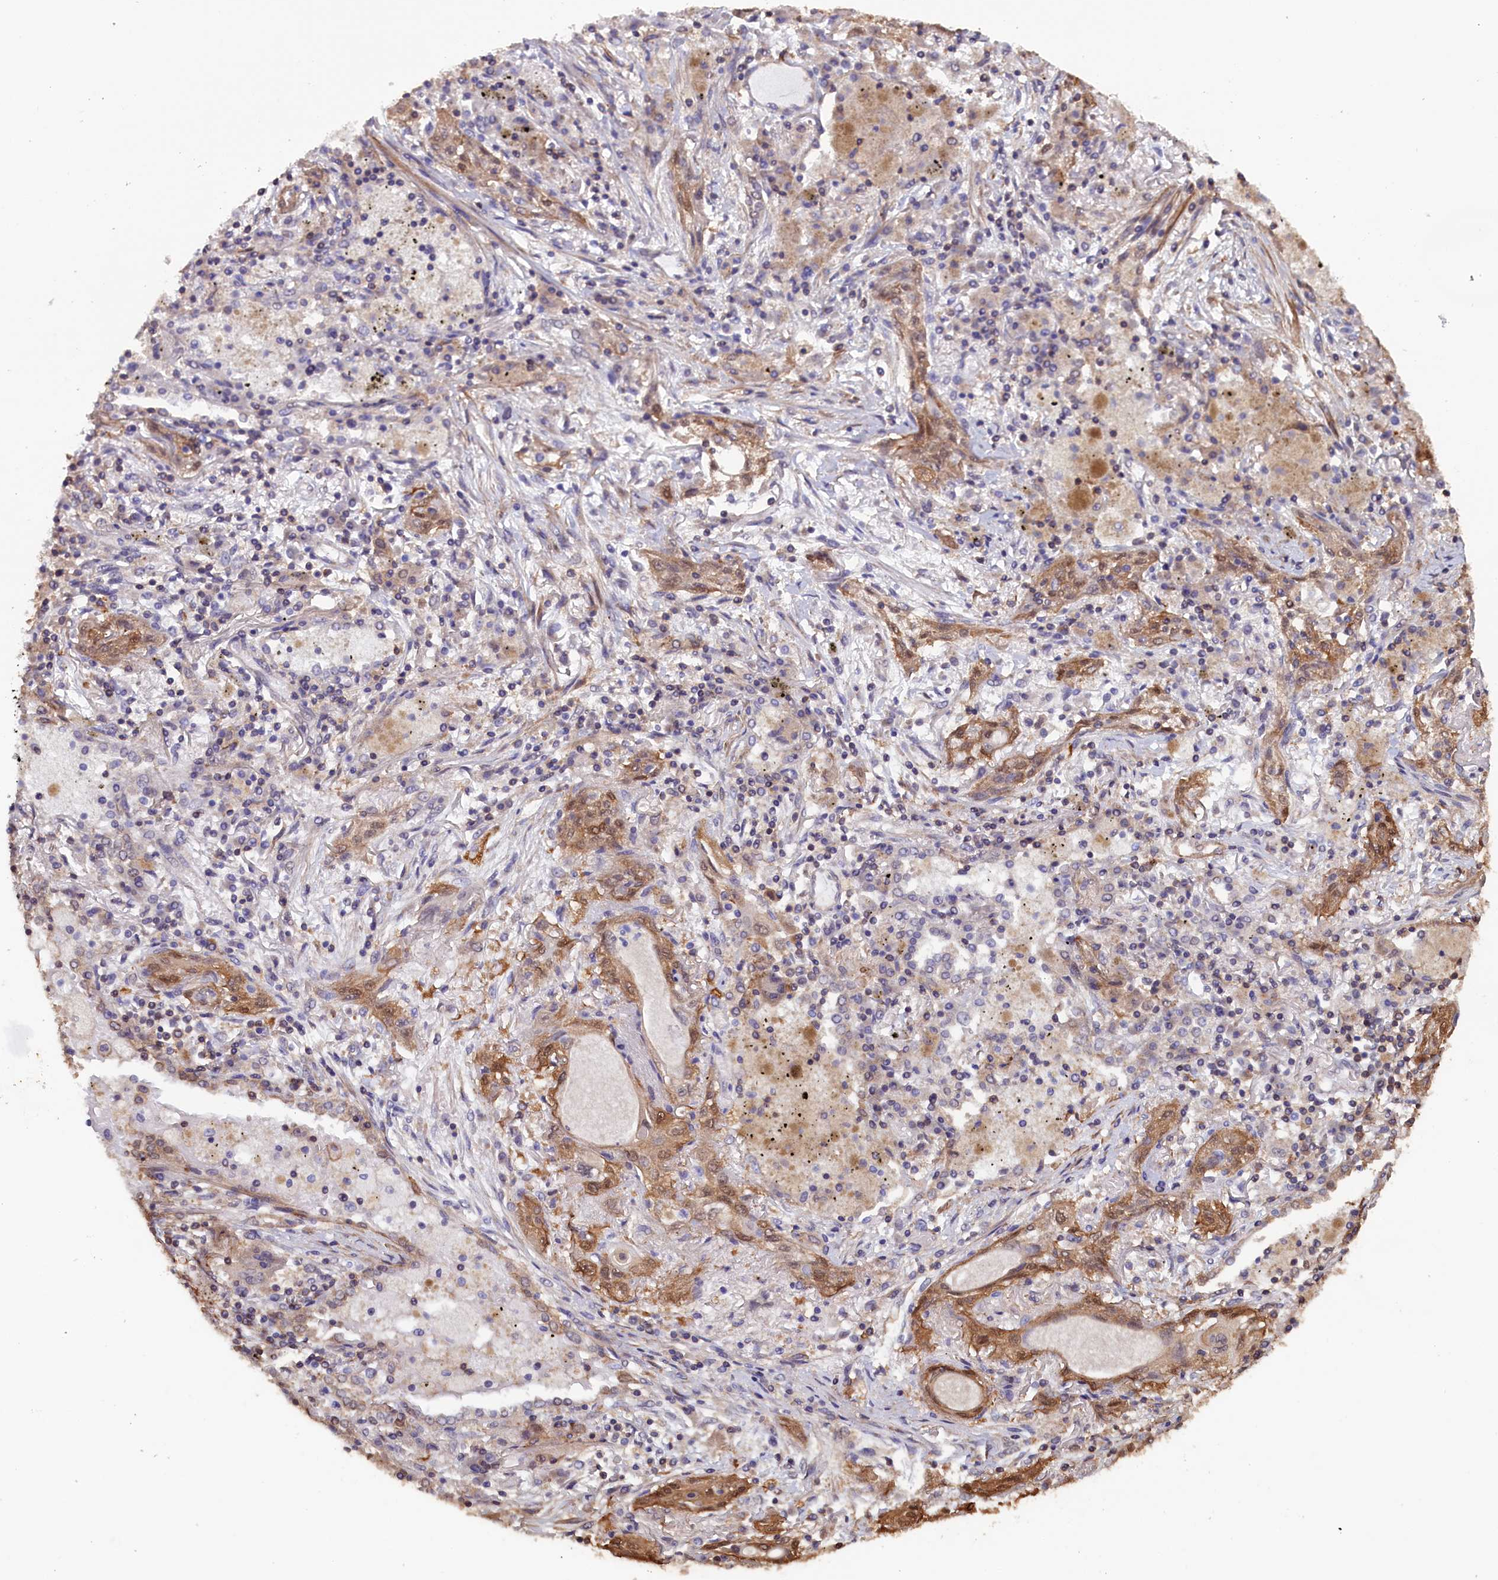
{"staining": {"intensity": "moderate", "quantity": ">75%", "location": "cytoplasmic/membranous,nuclear"}, "tissue": "lung cancer", "cell_type": "Tumor cells", "image_type": "cancer", "snomed": [{"axis": "morphology", "description": "Squamous cell carcinoma, NOS"}, {"axis": "topography", "description": "Lung"}], "caption": "Human lung cancer stained for a protein (brown) exhibits moderate cytoplasmic/membranous and nuclear positive expression in about >75% of tumor cells.", "gene": "JPT2", "patient": {"sex": "female", "age": 47}}